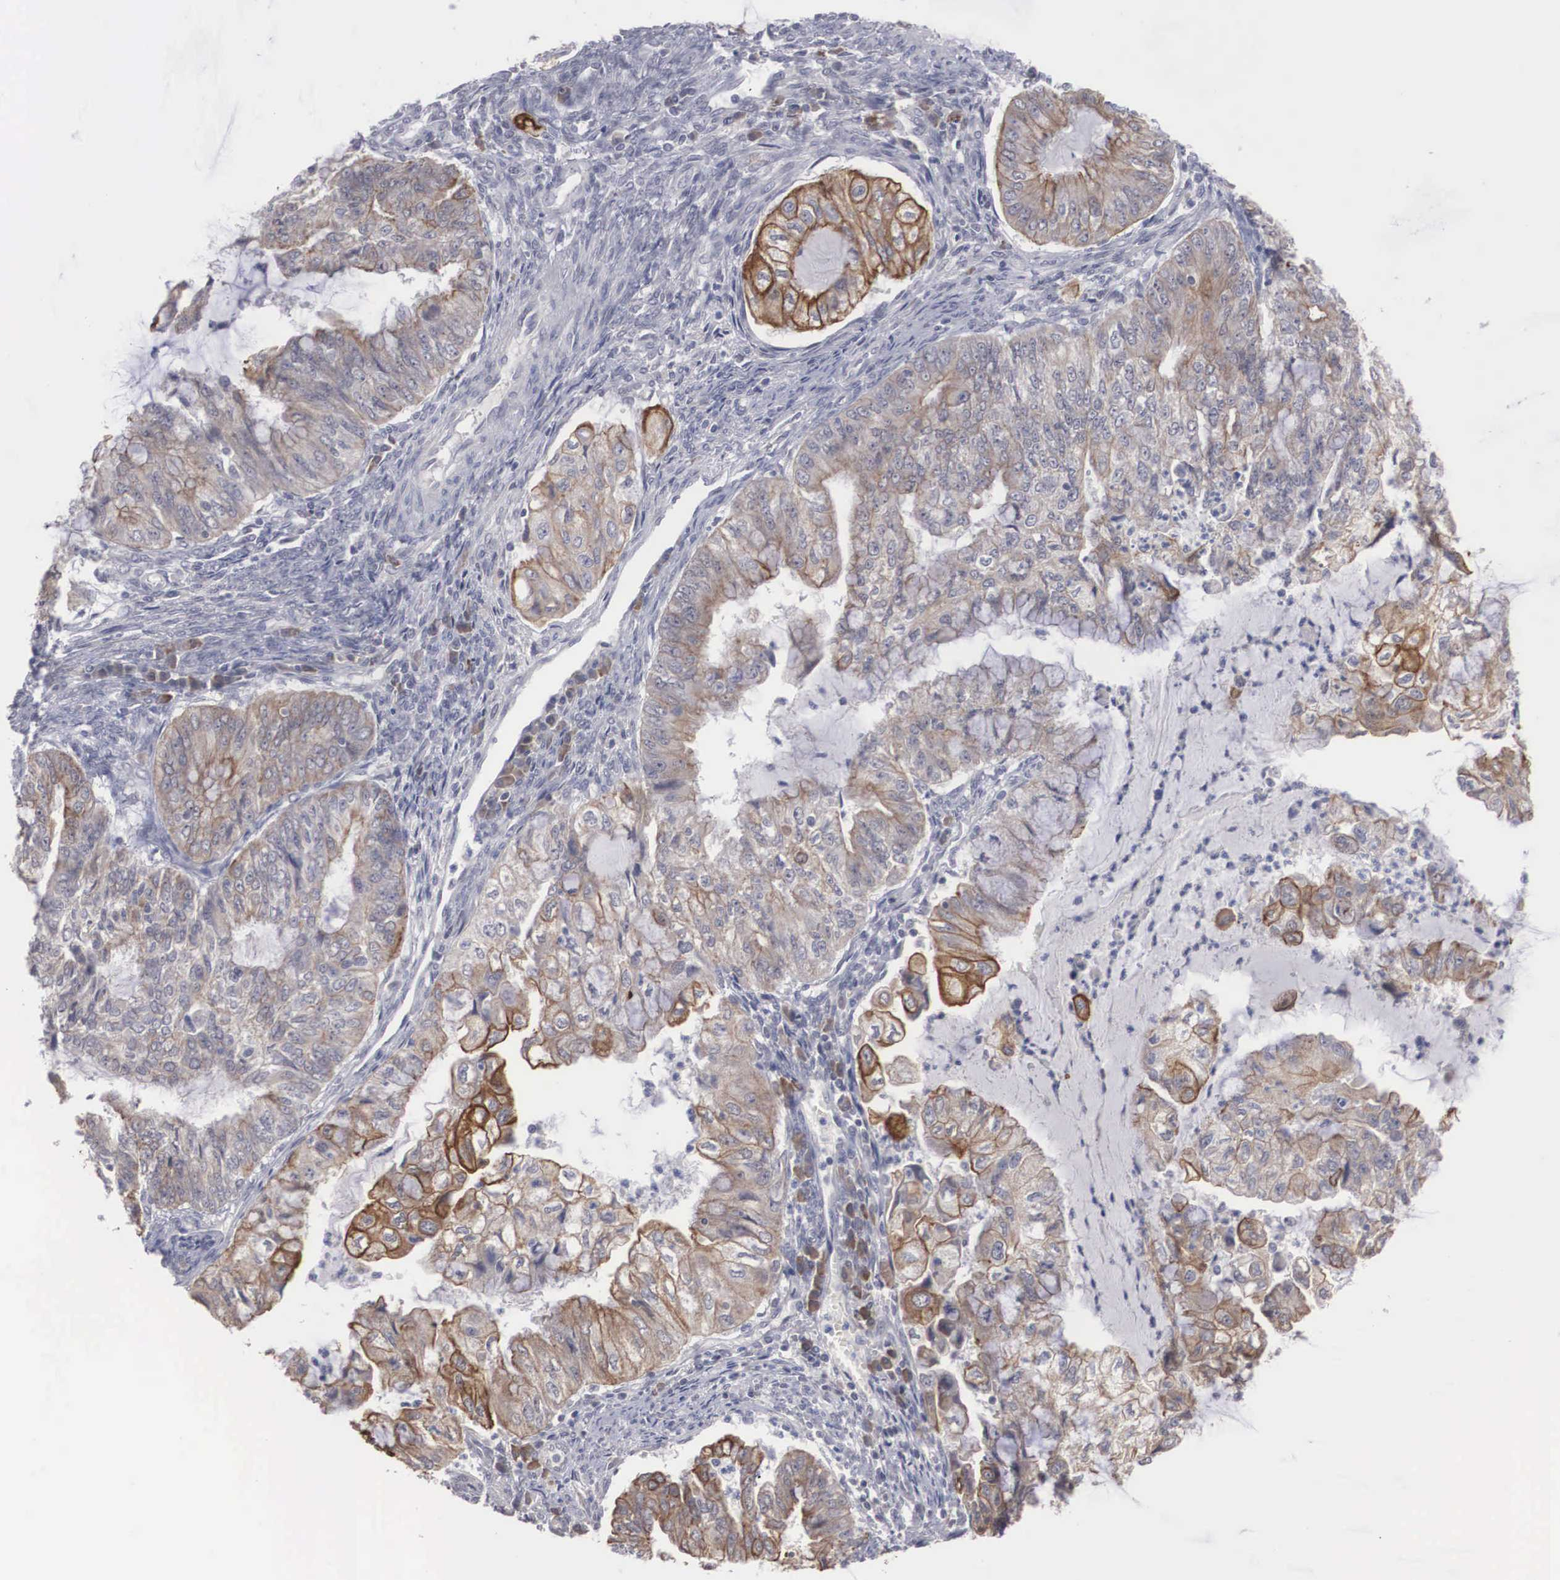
{"staining": {"intensity": "moderate", "quantity": "25%-75%", "location": "cytoplasmic/membranous"}, "tissue": "endometrial cancer", "cell_type": "Tumor cells", "image_type": "cancer", "snomed": [{"axis": "morphology", "description": "Adenocarcinoma, NOS"}, {"axis": "topography", "description": "Endometrium"}], "caption": "High-power microscopy captured an immunohistochemistry image of endometrial cancer (adenocarcinoma), revealing moderate cytoplasmic/membranous staining in approximately 25%-75% of tumor cells.", "gene": "WDR89", "patient": {"sex": "female", "age": 75}}